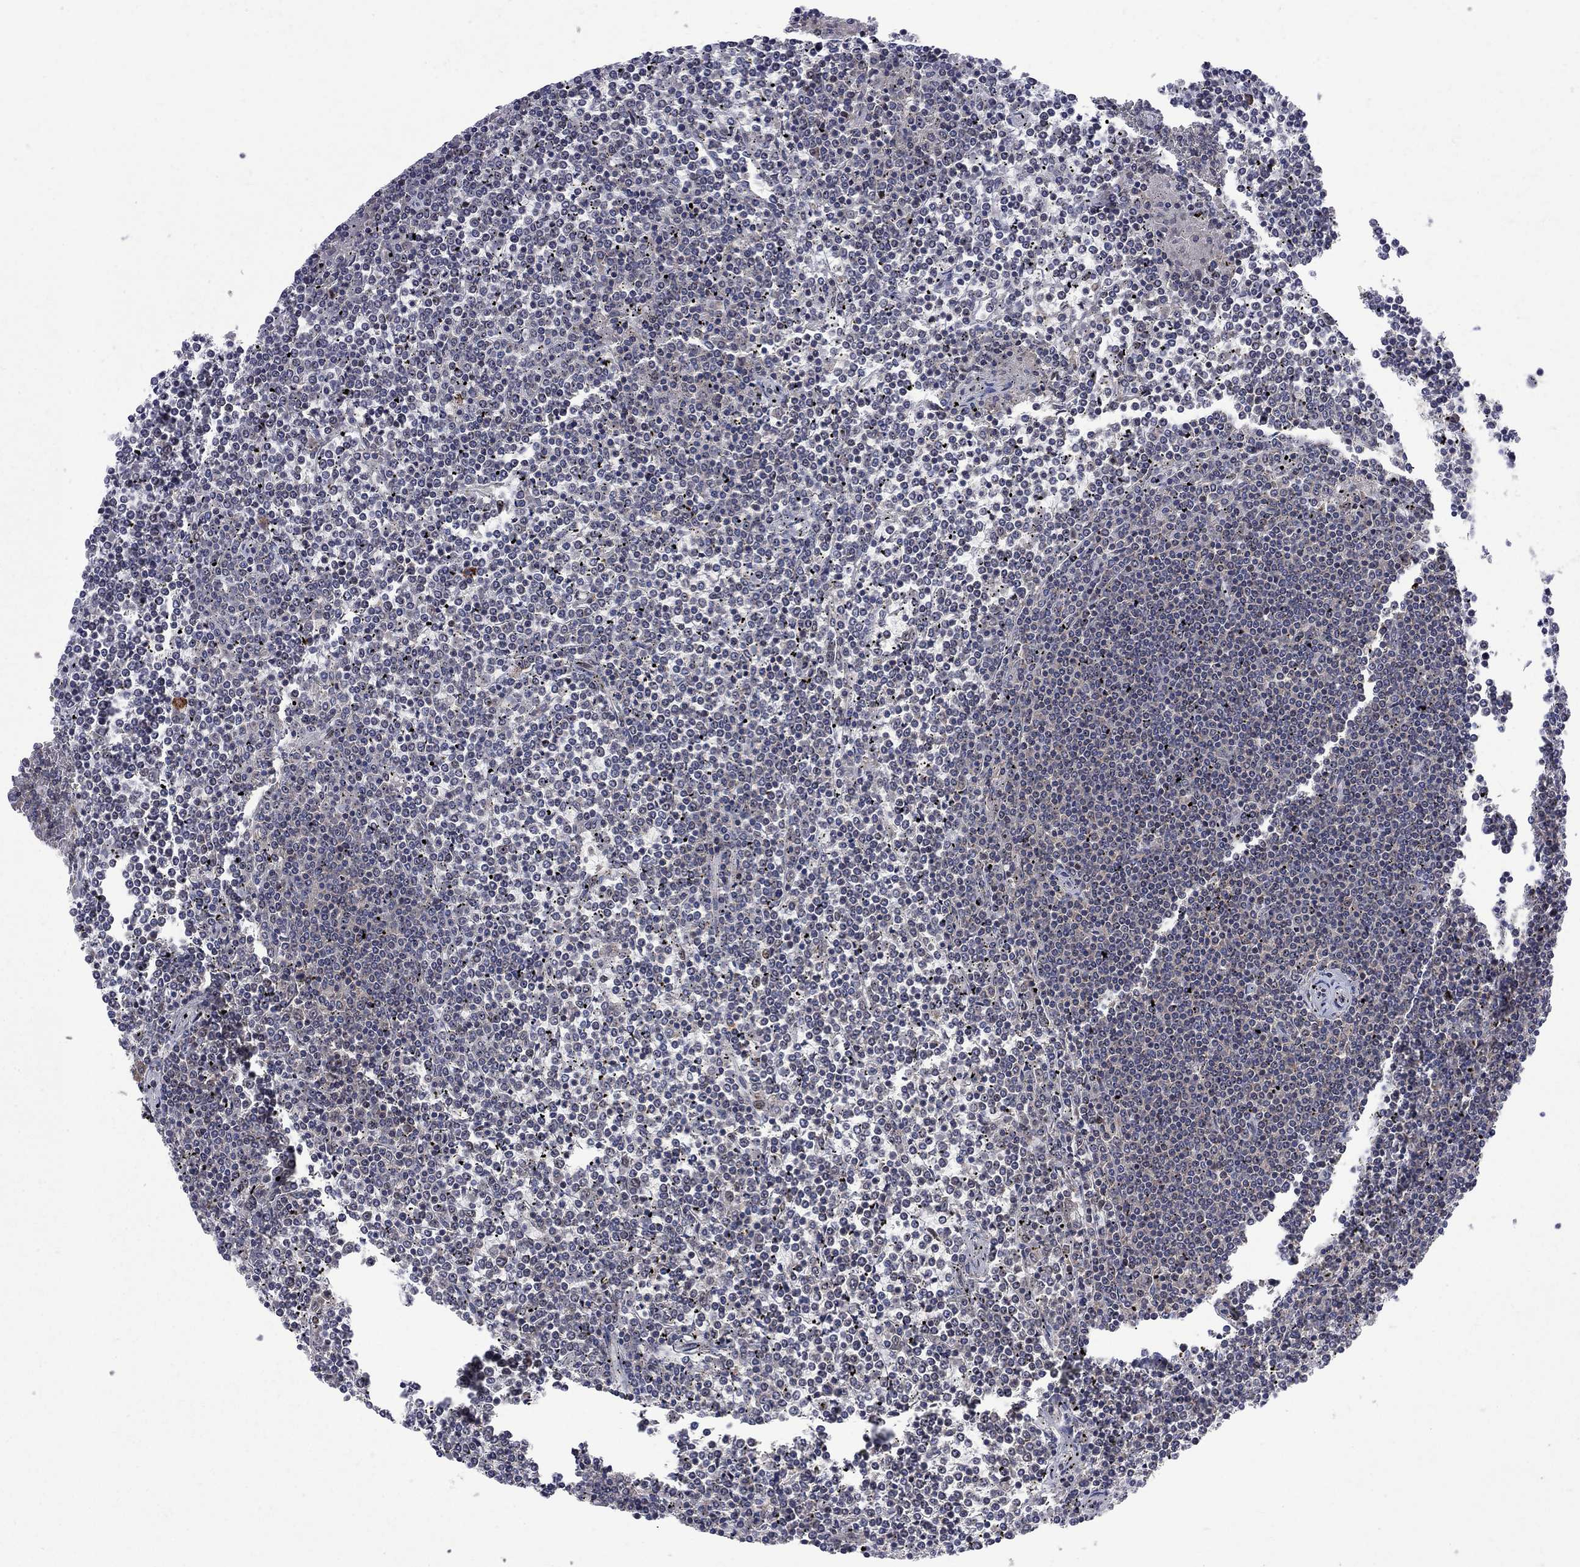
{"staining": {"intensity": "negative", "quantity": "none", "location": "none"}, "tissue": "lymphoma", "cell_type": "Tumor cells", "image_type": "cancer", "snomed": [{"axis": "morphology", "description": "Malignant lymphoma, non-Hodgkin's type, Low grade"}, {"axis": "topography", "description": "Spleen"}], "caption": "The micrograph exhibits no staining of tumor cells in lymphoma.", "gene": "CNOT11", "patient": {"sex": "female", "age": 19}}